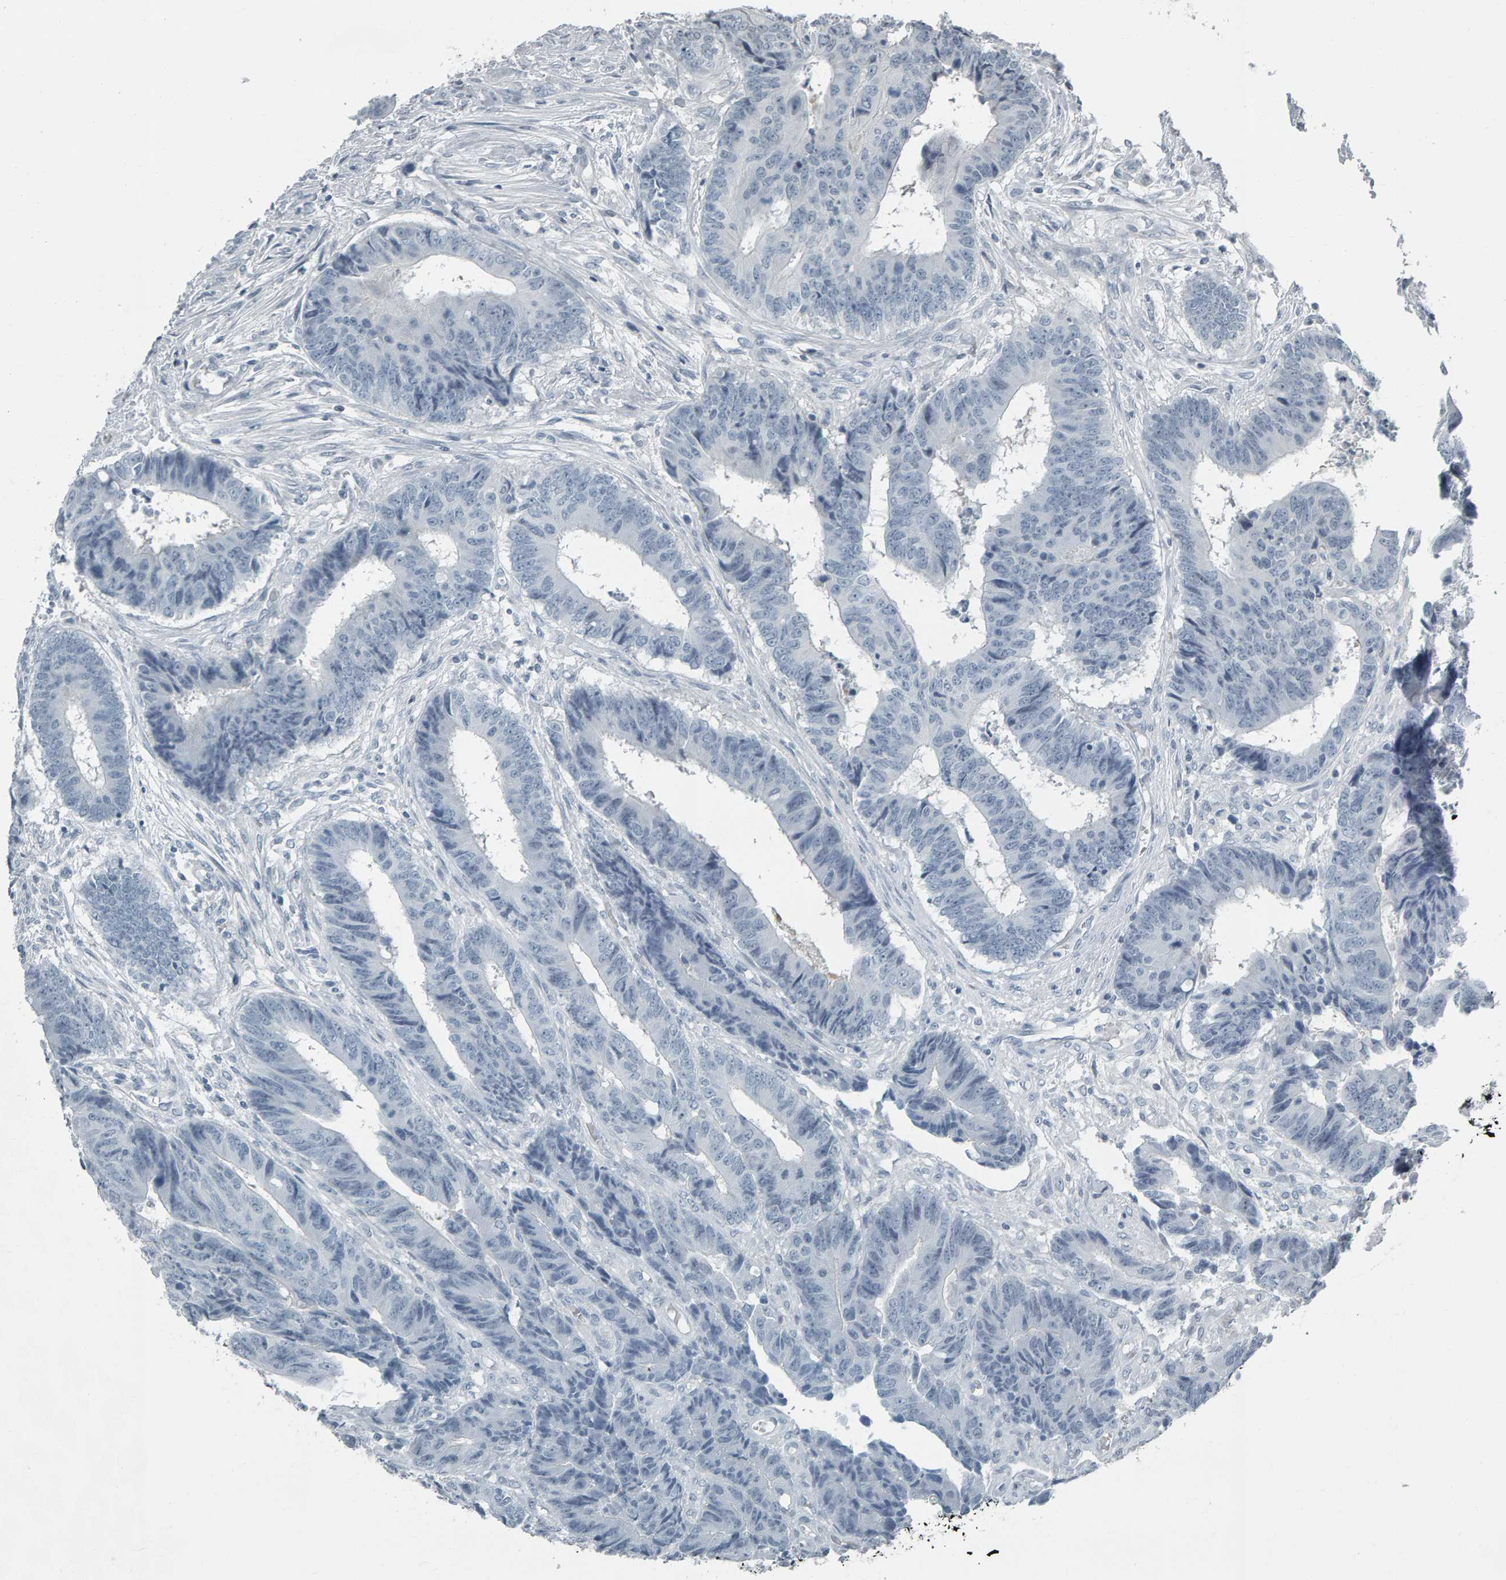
{"staining": {"intensity": "negative", "quantity": "none", "location": "none"}, "tissue": "colorectal cancer", "cell_type": "Tumor cells", "image_type": "cancer", "snomed": [{"axis": "morphology", "description": "Adenocarcinoma, NOS"}, {"axis": "topography", "description": "Rectum"}], "caption": "There is no significant expression in tumor cells of colorectal adenocarcinoma.", "gene": "PYY", "patient": {"sex": "male", "age": 84}}